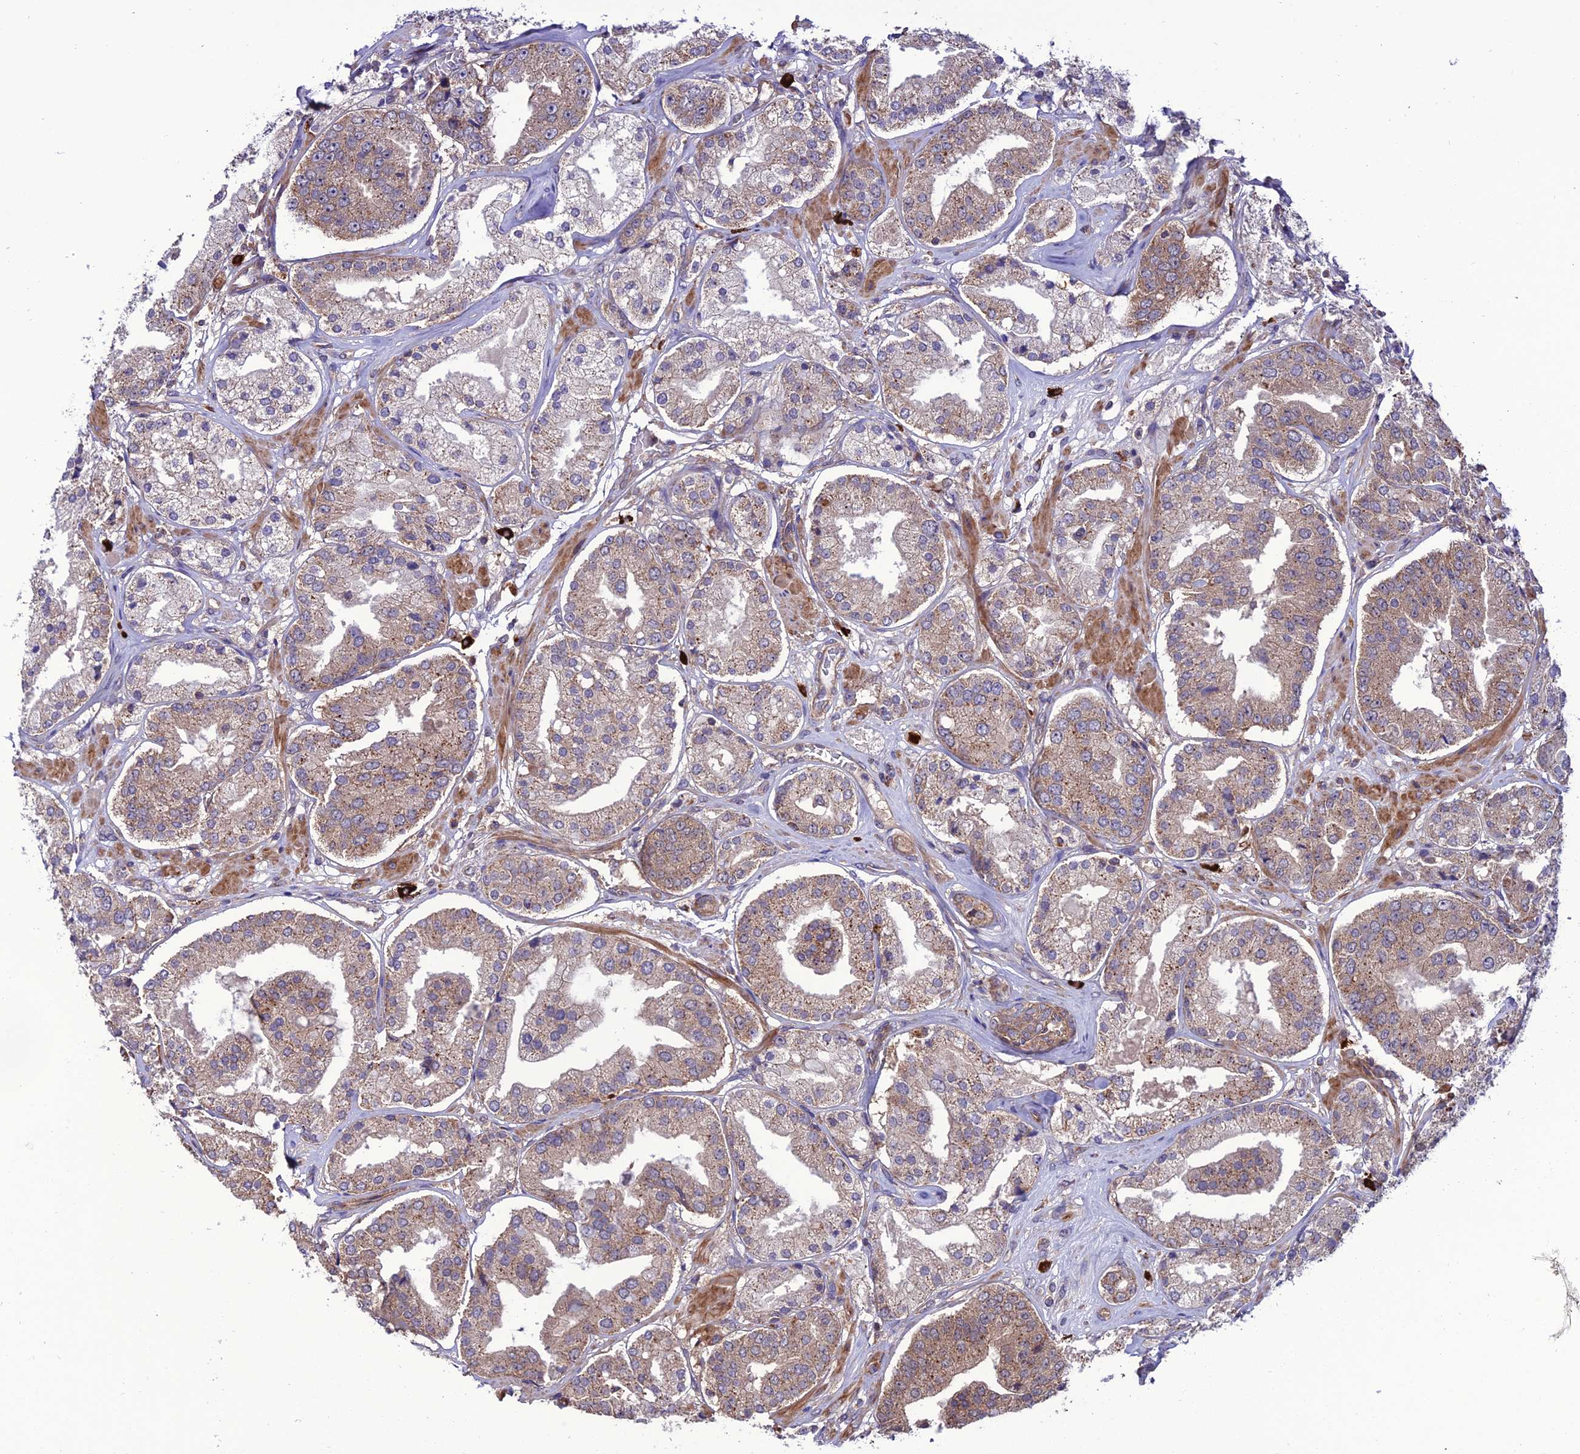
{"staining": {"intensity": "moderate", "quantity": ">75%", "location": "cytoplasmic/membranous"}, "tissue": "prostate cancer", "cell_type": "Tumor cells", "image_type": "cancer", "snomed": [{"axis": "morphology", "description": "Adenocarcinoma, High grade"}, {"axis": "topography", "description": "Prostate"}], "caption": "Prostate high-grade adenocarcinoma stained with a brown dye shows moderate cytoplasmic/membranous positive expression in approximately >75% of tumor cells.", "gene": "PPIL3", "patient": {"sex": "male", "age": 63}}